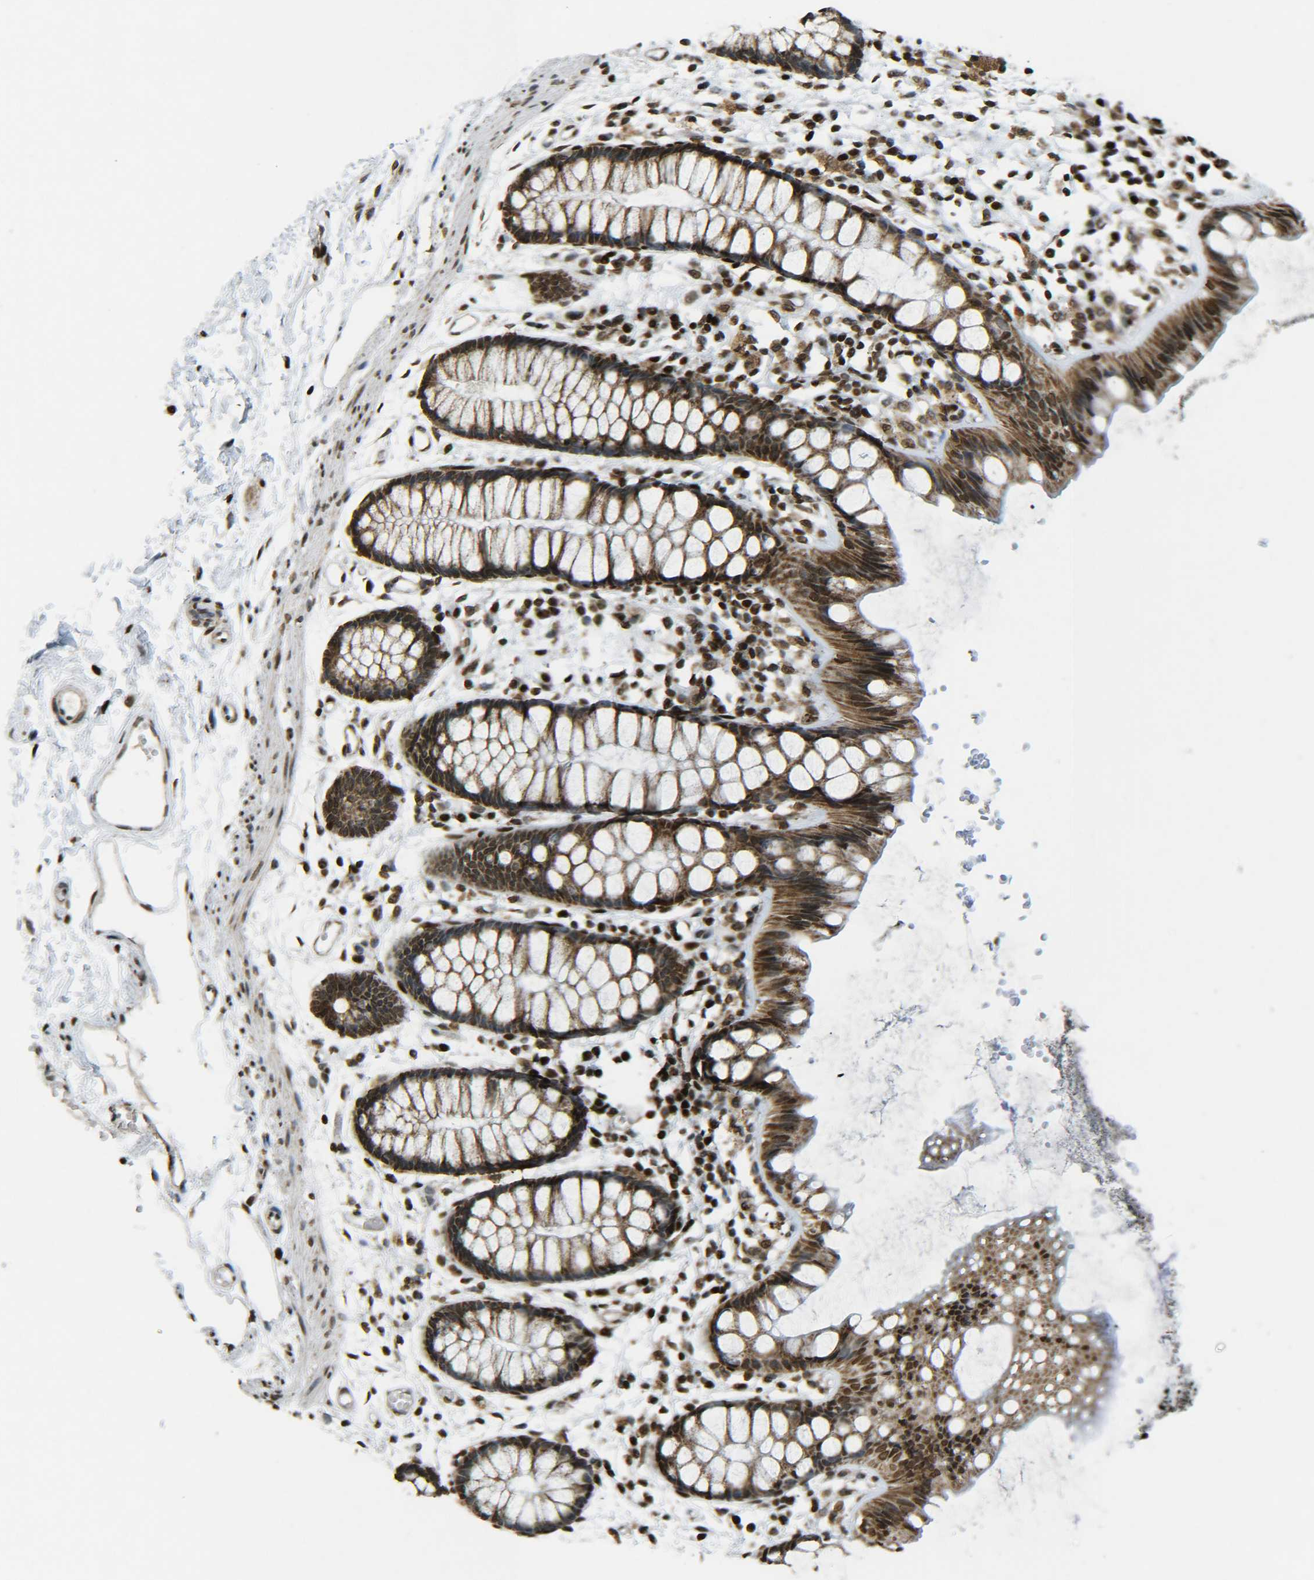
{"staining": {"intensity": "strong", "quantity": ">75%", "location": "cytoplasmic/membranous,nuclear"}, "tissue": "rectum", "cell_type": "Glandular cells", "image_type": "normal", "snomed": [{"axis": "morphology", "description": "Normal tissue, NOS"}, {"axis": "topography", "description": "Rectum"}], "caption": "IHC (DAB (3,3'-diaminobenzidine)) staining of normal rectum demonstrates strong cytoplasmic/membranous,nuclear protein positivity in about >75% of glandular cells.", "gene": "NEUROG2", "patient": {"sex": "female", "age": 66}}